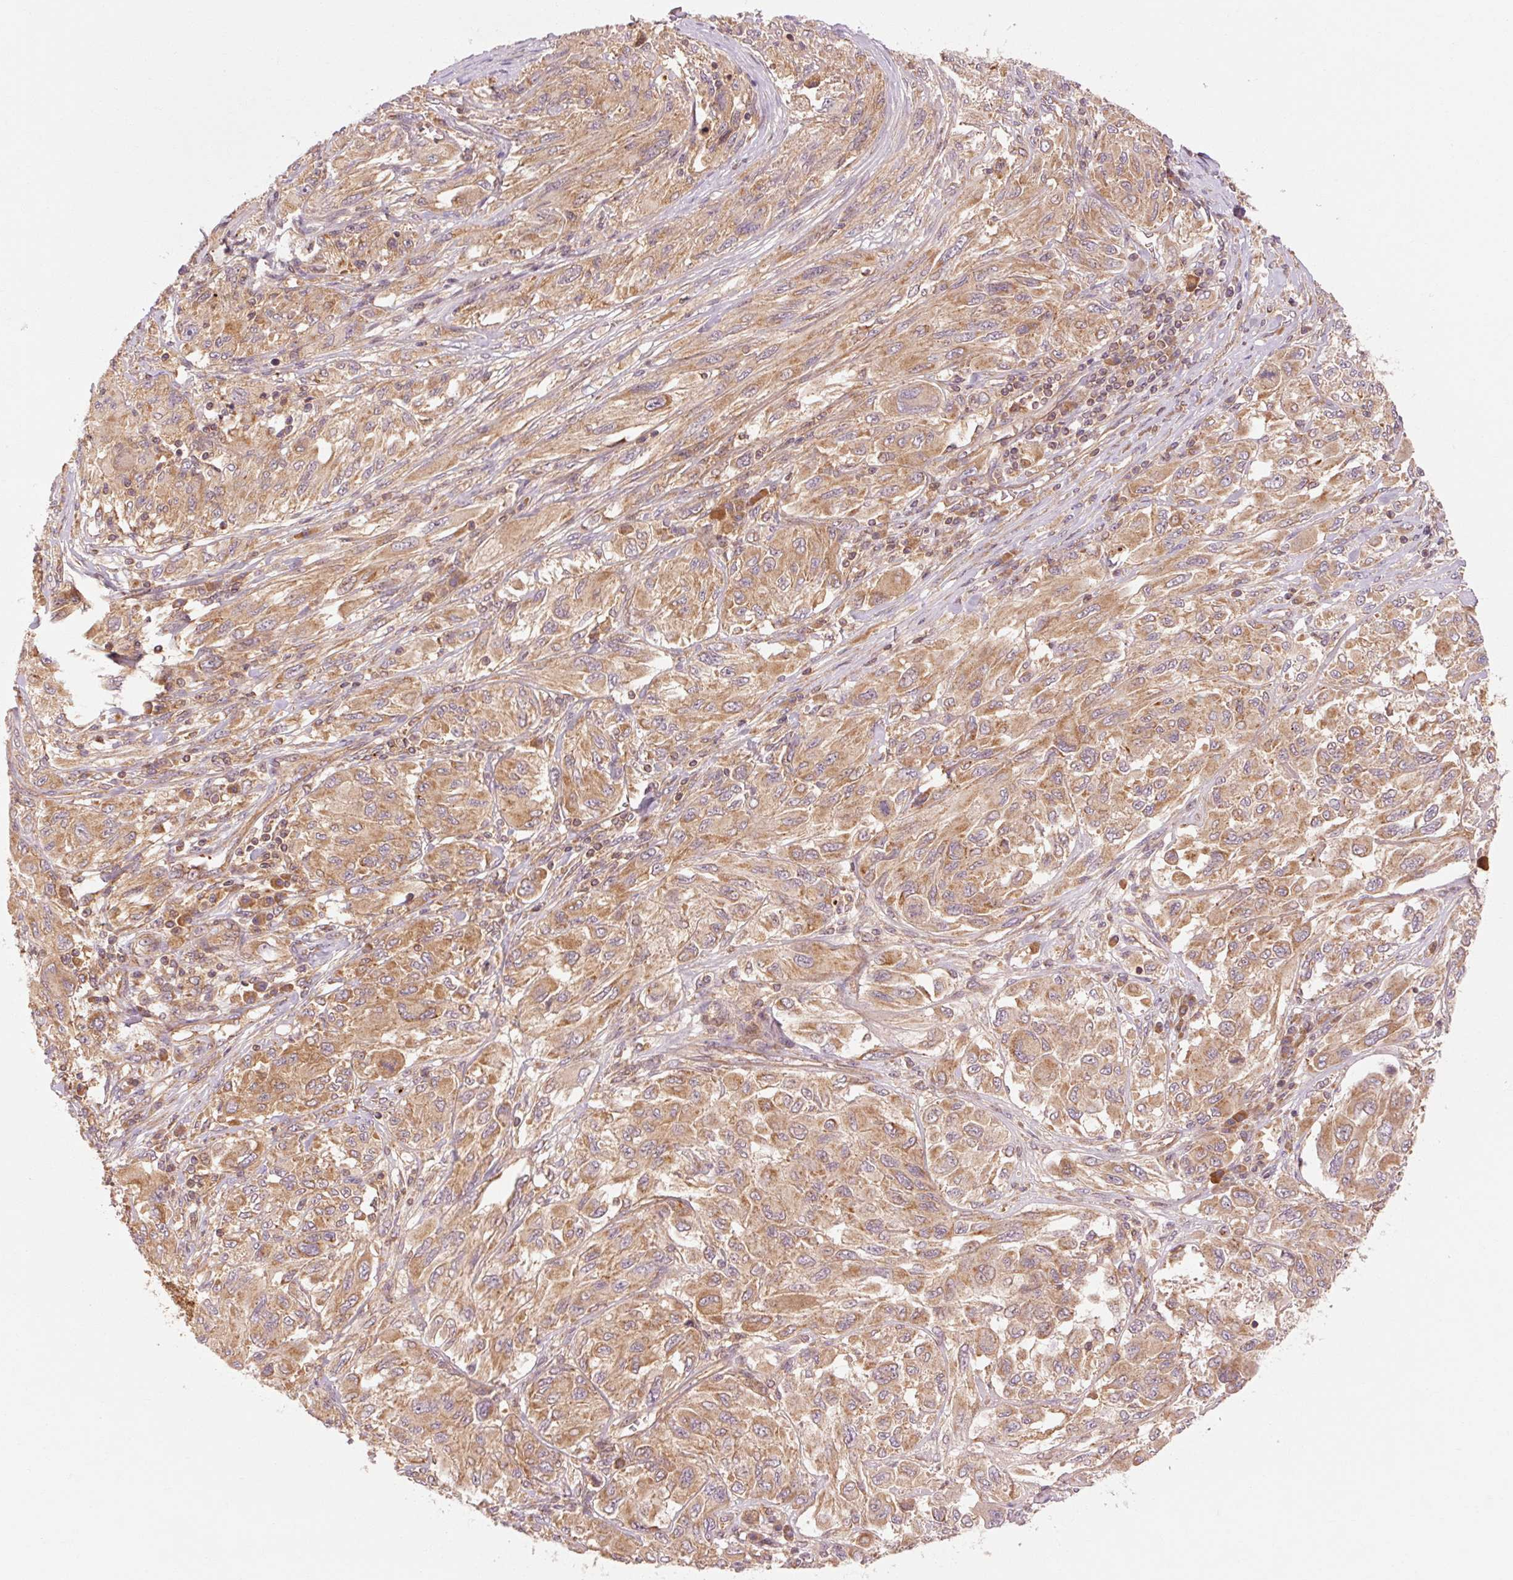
{"staining": {"intensity": "moderate", "quantity": ">75%", "location": "cytoplasmic/membranous"}, "tissue": "melanoma", "cell_type": "Tumor cells", "image_type": "cancer", "snomed": [{"axis": "morphology", "description": "Malignant melanoma, NOS"}, {"axis": "topography", "description": "Skin"}], "caption": "Protein staining of melanoma tissue displays moderate cytoplasmic/membranous expression in about >75% of tumor cells.", "gene": "CTNNA1", "patient": {"sex": "female", "age": 91}}